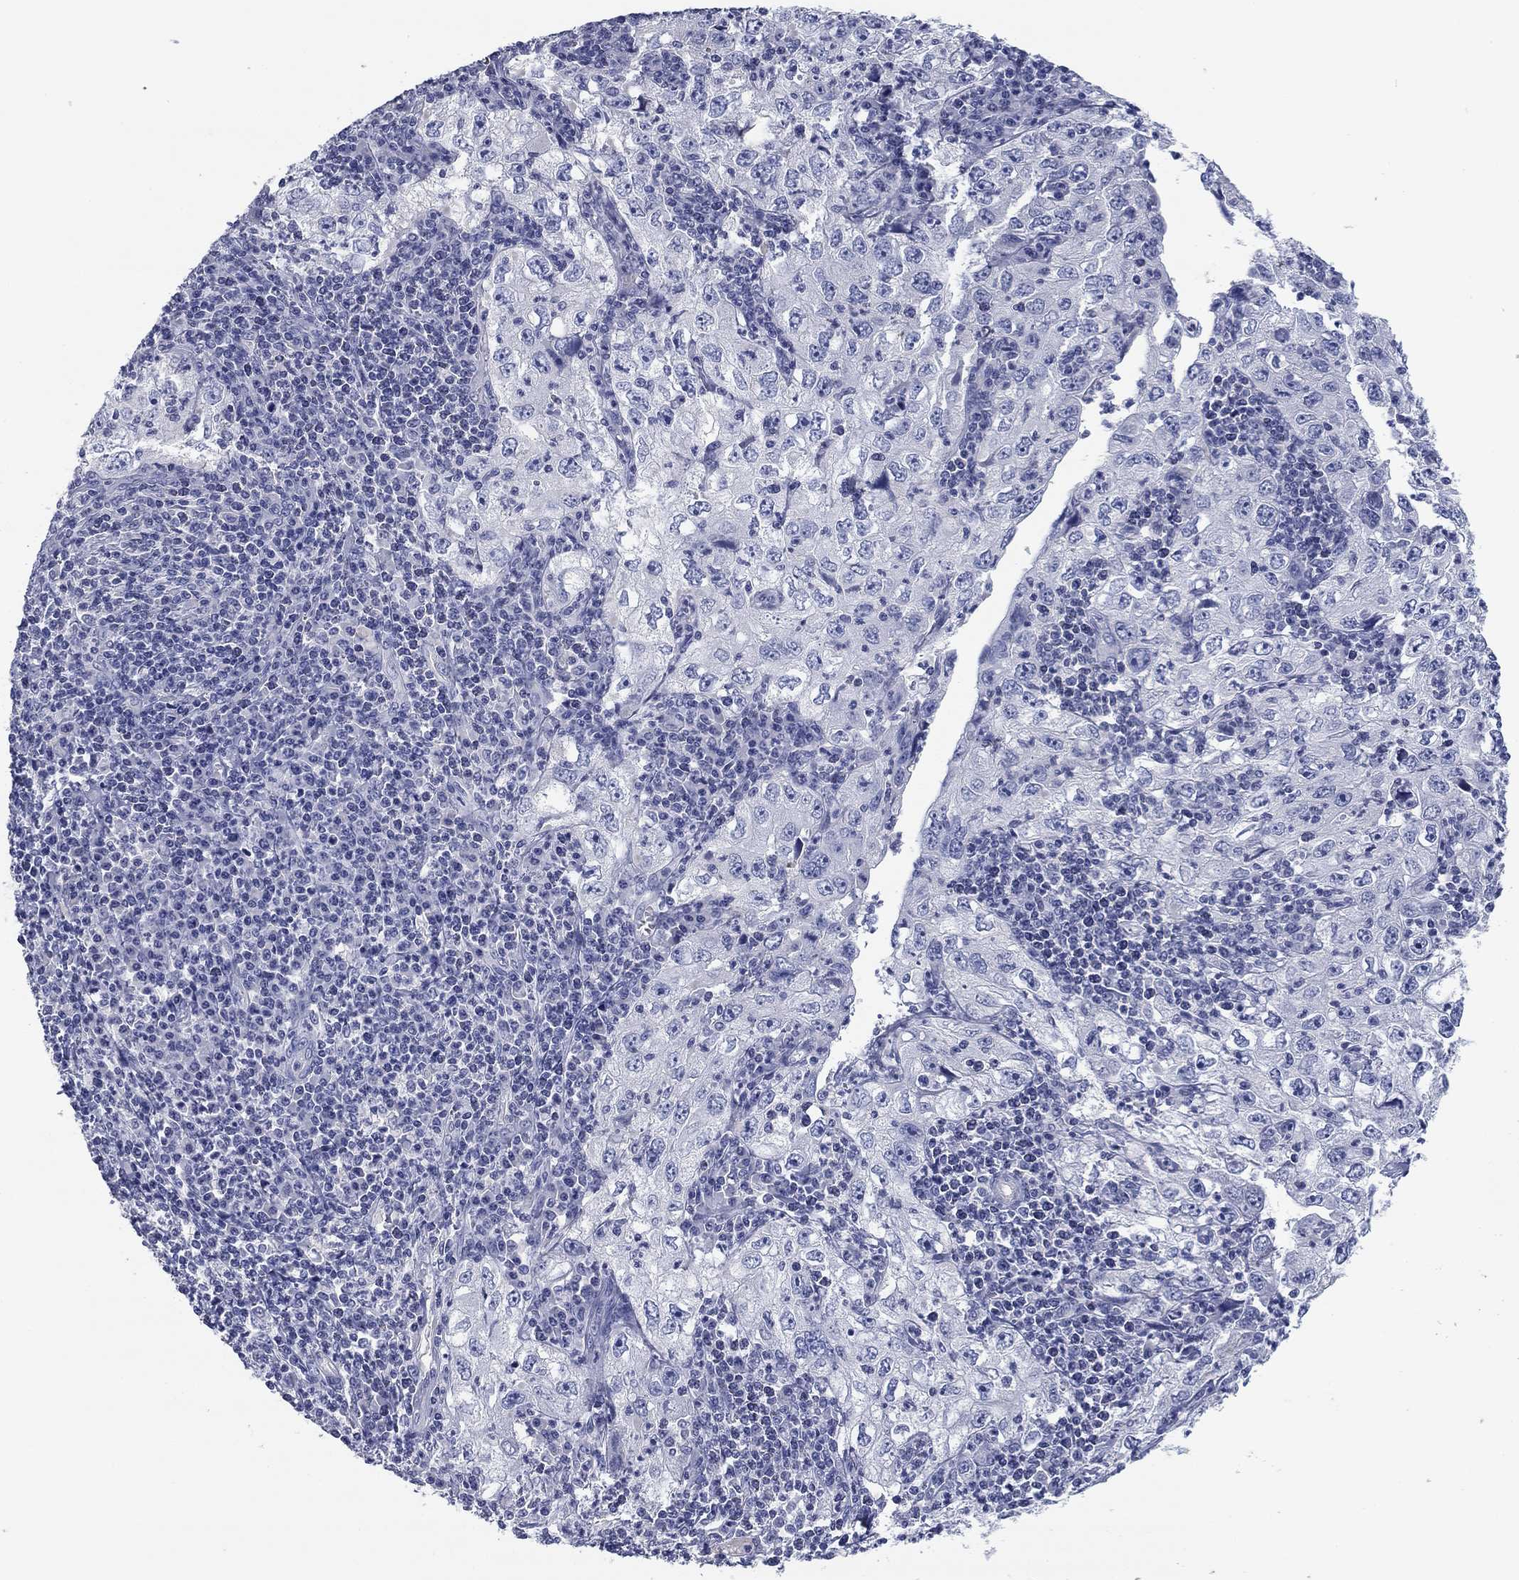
{"staining": {"intensity": "negative", "quantity": "none", "location": "none"}, "tissue": "cervical cancer", "cell_type": "Tumor cells", "image_type": "cancer", "snomed": [{"axis": "morphology", "description": "Squamous cell carcinoma, NOS"}, {"axis": "topography", "description": "Cervix"}], "caption": "Immunohistochemical staining of cervical cancer (squamous cell carcinoma) reveals no significant expression in tumor cells.", "gene": "APOC3", "patient": {"sex": "female", "age": 24}}